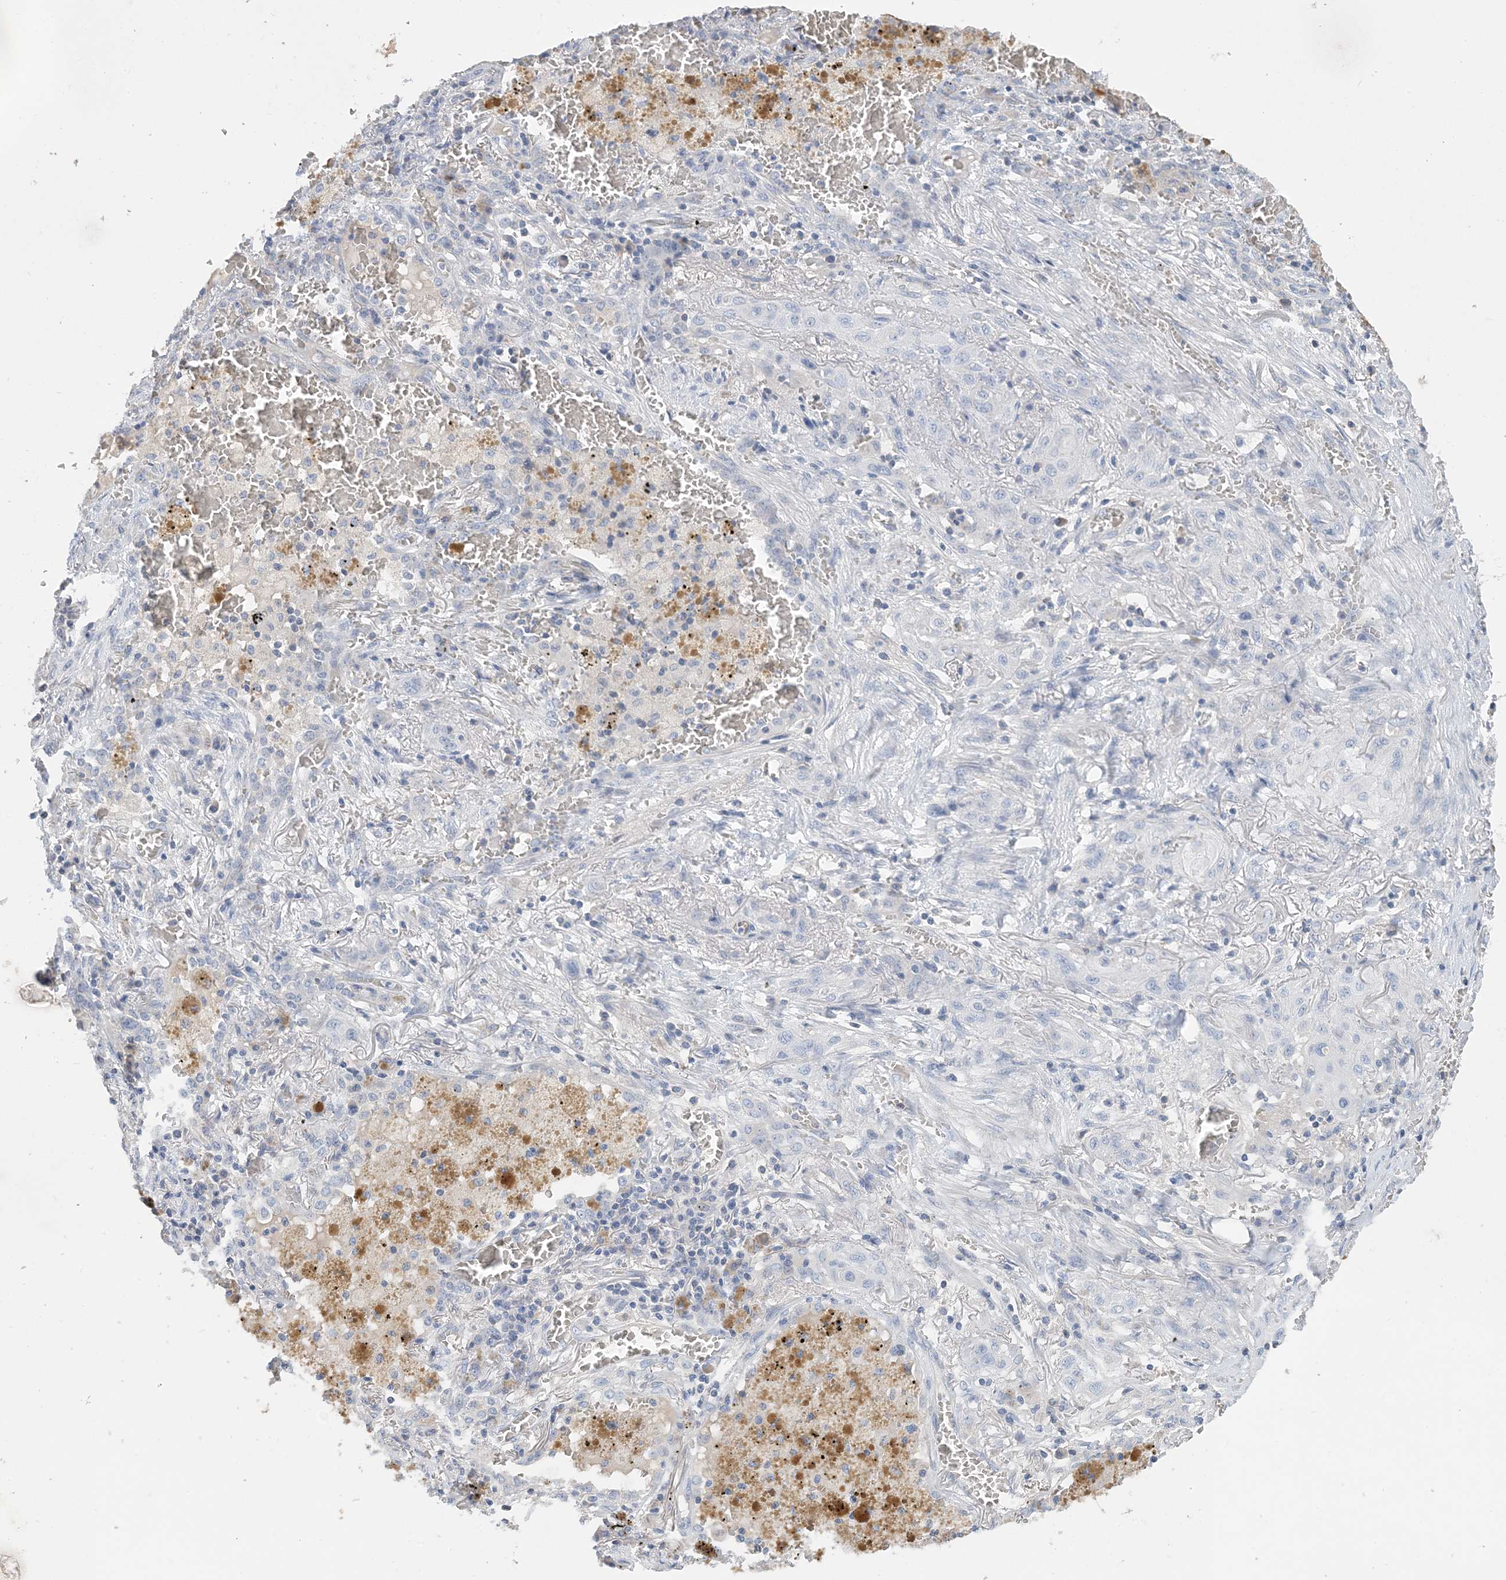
{"staining": {"intensity": "negative", "quantity": "none", "location": "none"}, "tissue": "lung cancer", "cell_type": "Tumor cells", "image_type": "cancer", "snomed": [{"axis": "morphology", "description": "Squamous cell carcinoma, NOS"}, {"axis": "topography", "description": "Lung"}], "caption": "Tumor cells are negative for brown protein staining in lung cancer (squamous cell carcinoma). Nuclei are stained in blue.", "gene": "CTRL", "patient": {"sex": "female", "age": 47}}